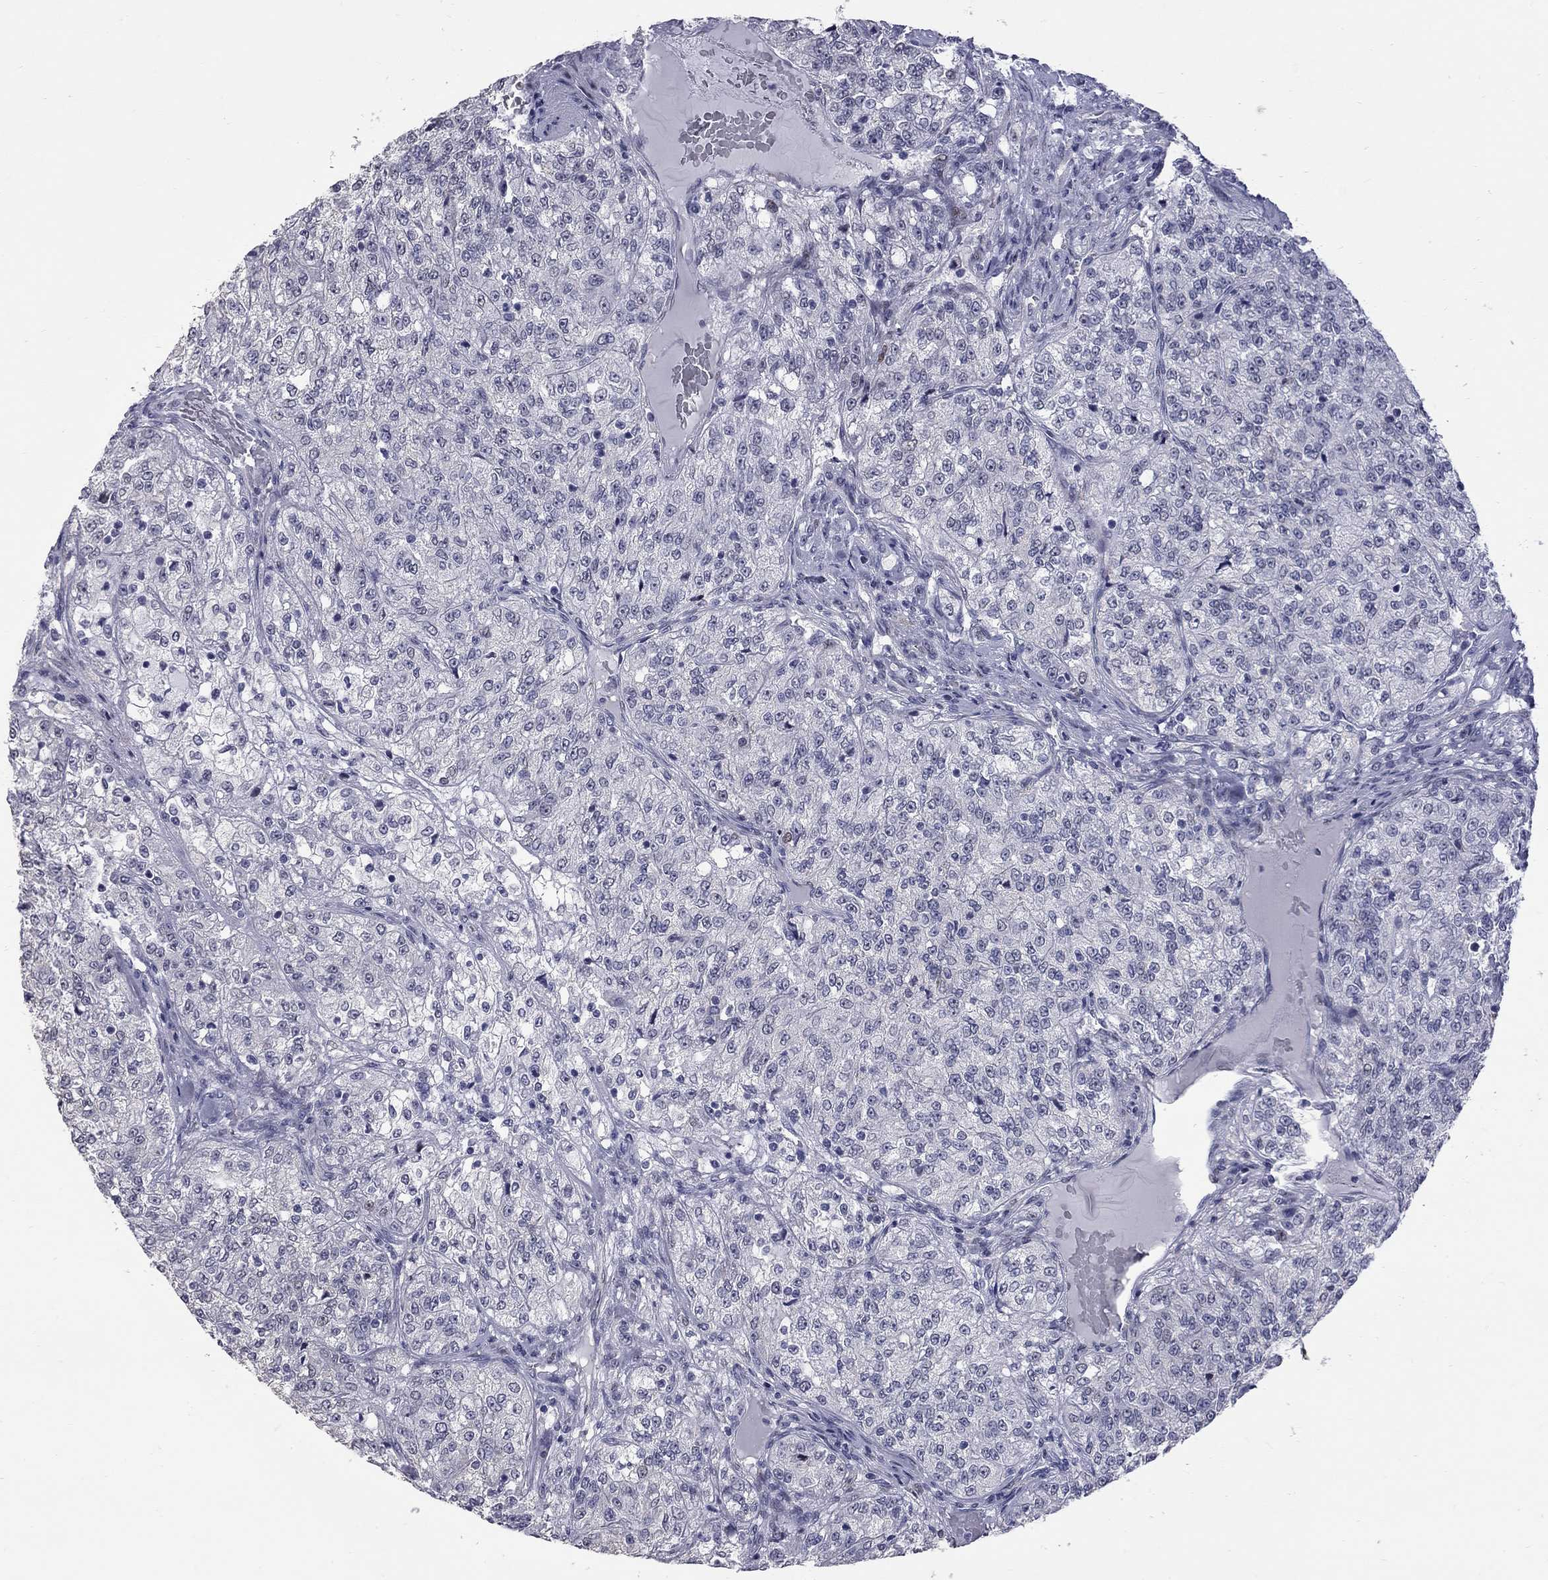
{"staining": {"intensity": "moderate", "quantity": "<25%", "location": "nuclear"}, "tissue": "renal cancer", "cell_type": "Tumor cells", "image_type": "cancer", "snomed": [{"axis": "morphology", "description": "Adenocarcinoma, NOS"}, {"axis": "topography", "description": "Kidney"}], "caption": "This is a histology image of immunohistochemistry (IHC) staining of renal cancer (adenocarcinoma), which shows moderate staining in the nuclear of tumor cells.", "gene": "ZNF154", "patient": {"sex": "female", "age": 63}}